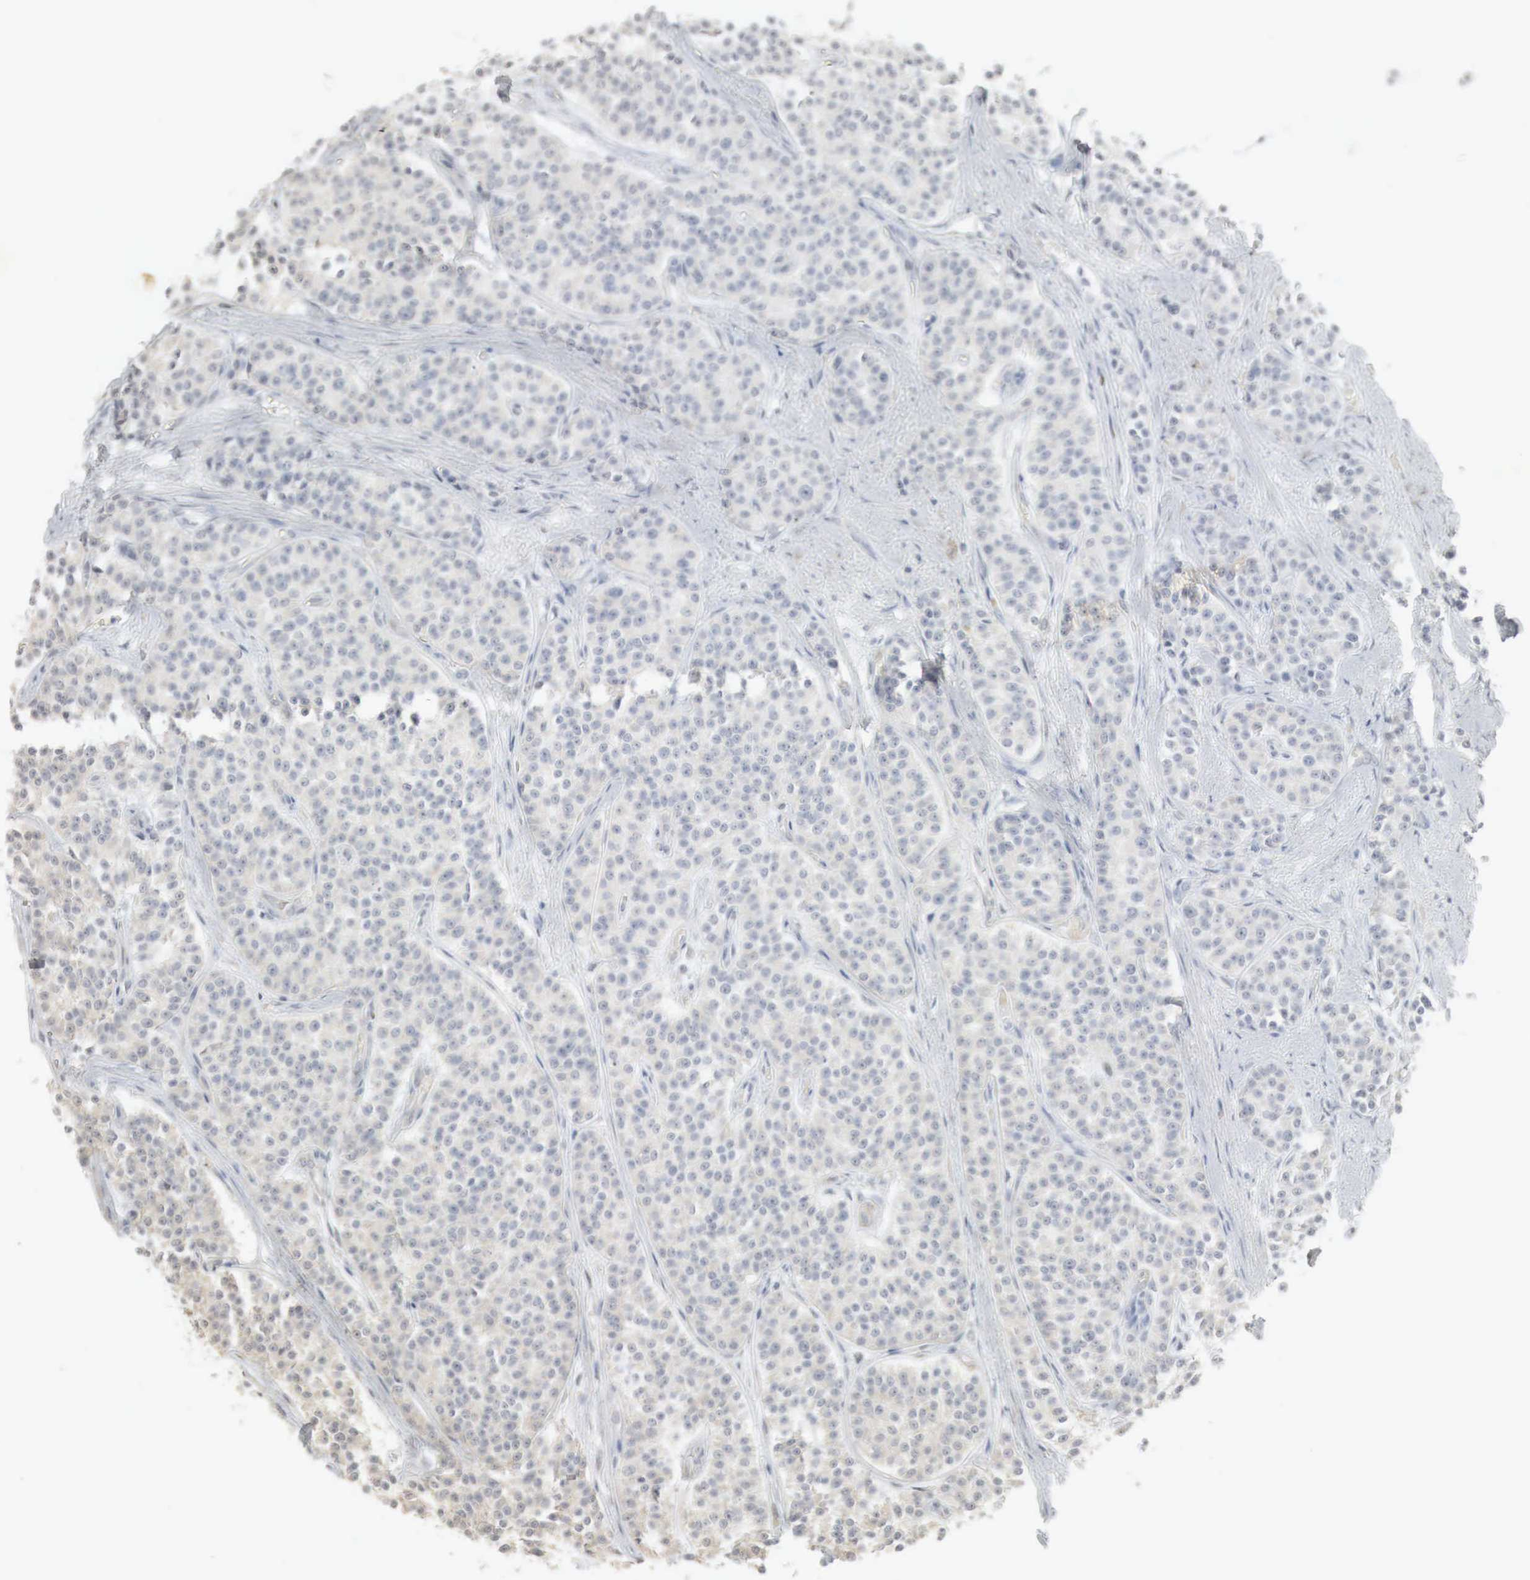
{"staining": {"intensity": "negative", "quantity": "none", "location": "none"}, "tissue": "carcinoid", "cell_type": "Tumor cells", "image_type": "cancer", "snomed": [{"axis": "morphology", "description": "Carcinoid, malignant, NOS"}, {"axis": "topography", "description": "Stomach"}], "caption": "This is a photomicrograph of IHC staining of carcinoid (malignant), which shows no positivity in tumor cells. The staining was performed using DAB to visualize the protein expression in brown, while the nuclei were stained in blue with hematoxylin (Magnification: 20x).", "gene": "ERBB4", "patient": {"sex": "female", "age": 76}}